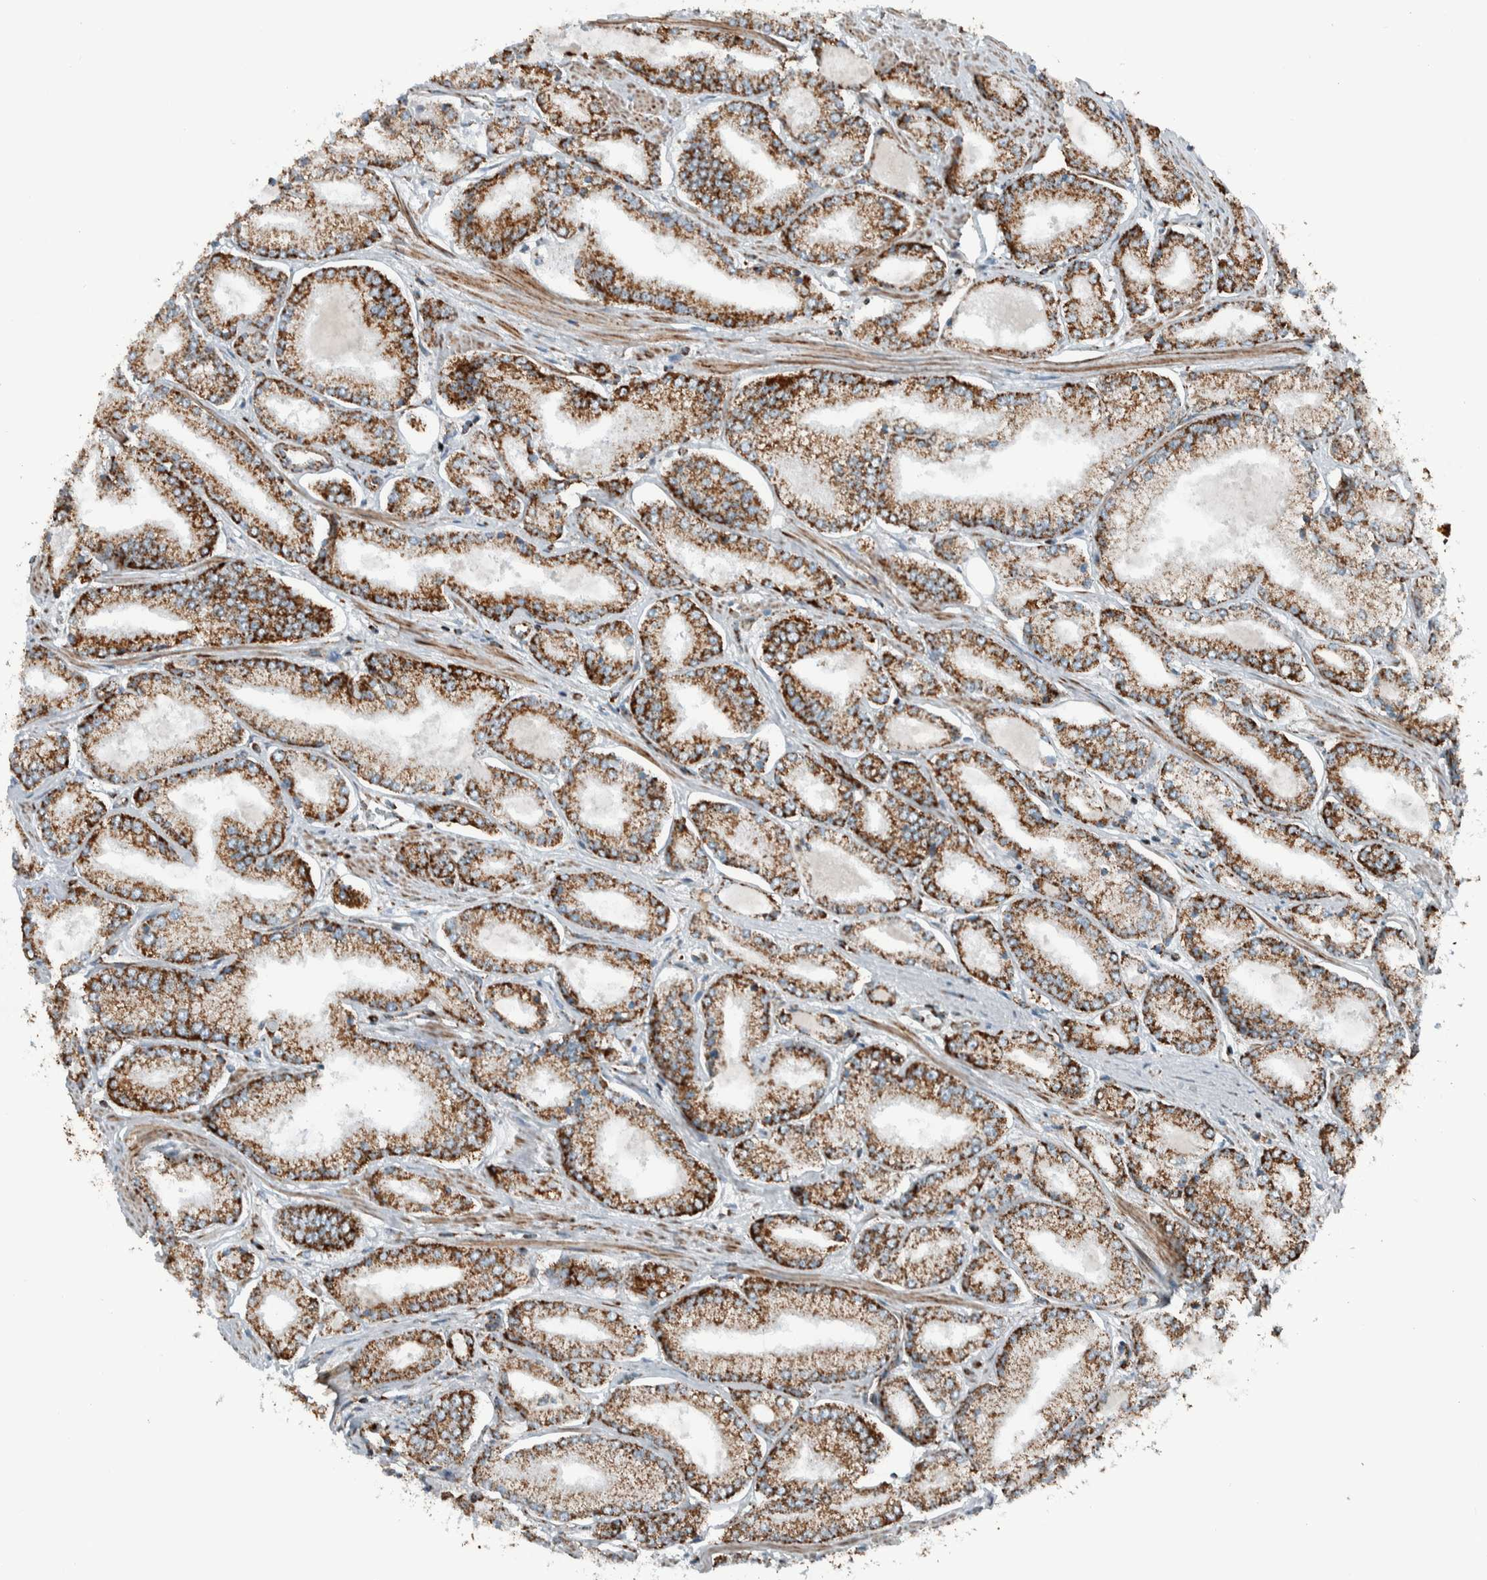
{"staining": {"intensity": "moderate", "quantity": ">75%", "location": "cytoplasmic/membranous"}, "tissue": "prostate cancer", "cell_type": "Tumor cells", "image_type": "cancer", "snomed": [{"axis": "morphology", "description": "Adenocarcinoma, Low grade"}, {"axis": "topography", "description": "Prostate"}], "caption": "IHC (DAB (3,3'-diaminobenzidine)) staining of low-grade adenocarcinoma (prostate) reveals moderate cytoplasmic/membranous protein positivity in about >75% of tumor cells. The protein is stained brown, and the nuclei are stained in blue (DAB IHC with brightfield microscopy, high magnification).", "gene": "CNTROB", "patient": {"sex": "male", "age": 52}}